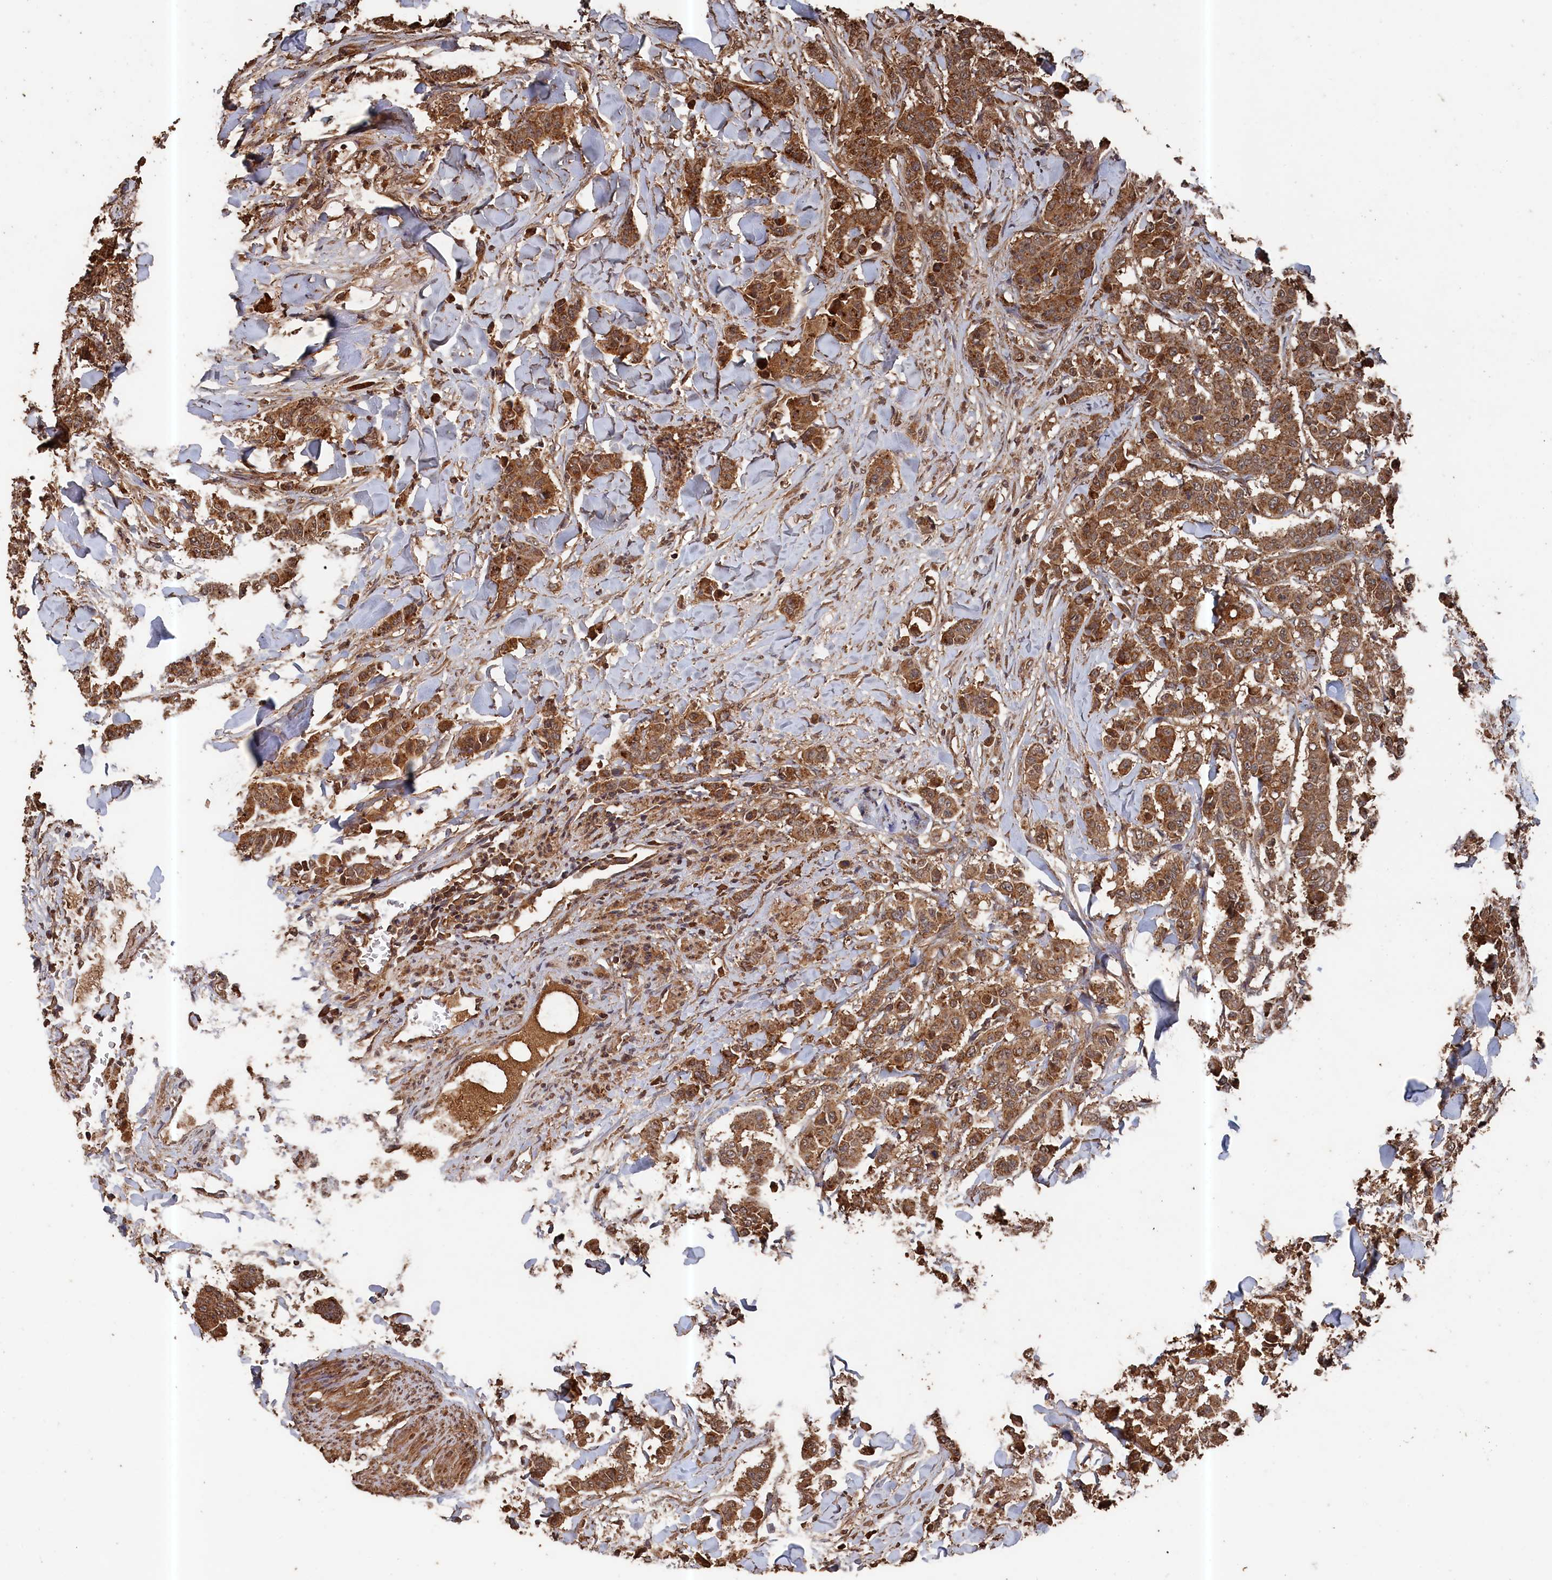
{"staining": {"intensity": "moderate", "quantity": ">75%", "location": "cytoplasmic/membranous"}, "tissue": "breast cancer", "cell_type": "Tumor cells", "image_type": "cancer", "snomed": [{"axis": "morphology", "description": "Duct carcinoma"}, {"axis": "topography", "description": "Breast"}], "caption": "About >75% of tumor cells in infiltrating ductal carcinoma (breast) show moderate cytoplasmic/membranous protein staining as visualized by brown immunohistochemical staining.", "gene": "SNX33", "patient": {"sex": "female", "age": 40}}